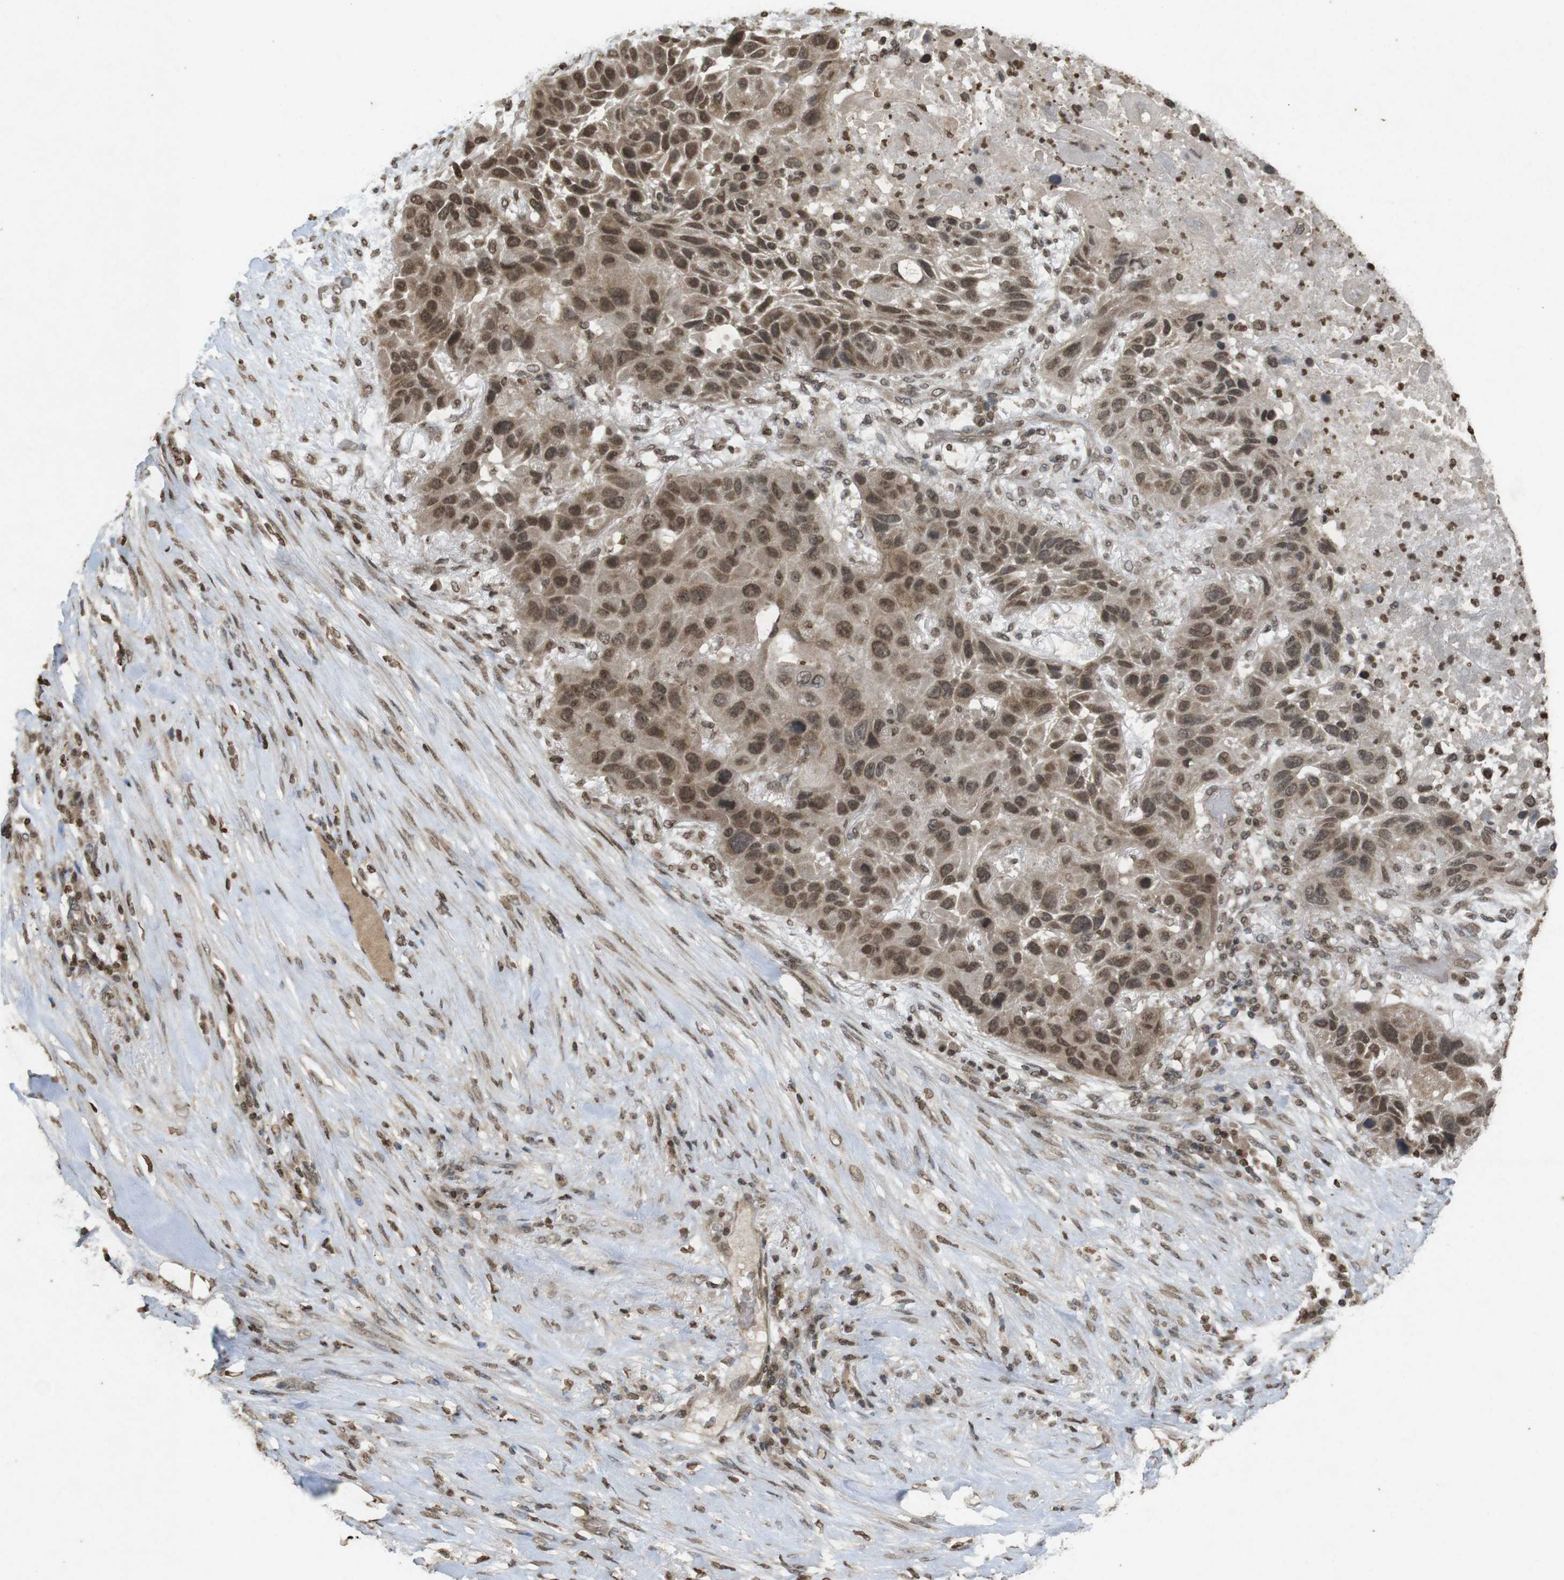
{"staining": {"intensity": "moderate", "quantity": ">75%", "location": "cytoplasmic/membranous,nuclear"}, "tissue": "lung cancer", "cell_type": "Tumor cells", "image_type": "cancer", "snomed": [{"axis": "morphology", "description": "Squamous cell carcinoma, NOS"}, {"axis": "topography", "description": "Lung"}], "caption": "Tumor cells exhibit medium levels of moderate cytoplasmic/membranous and nuclear positivity in about >75% of cells in human lung cancer. The staining was performed using DAB to visualize the protein expression in brown, while the nuclei were stained in blue with hematoxylin (Magnification: 20x).", "gene": "ORC4", "patient": {"sex": "male", "age": 57}}